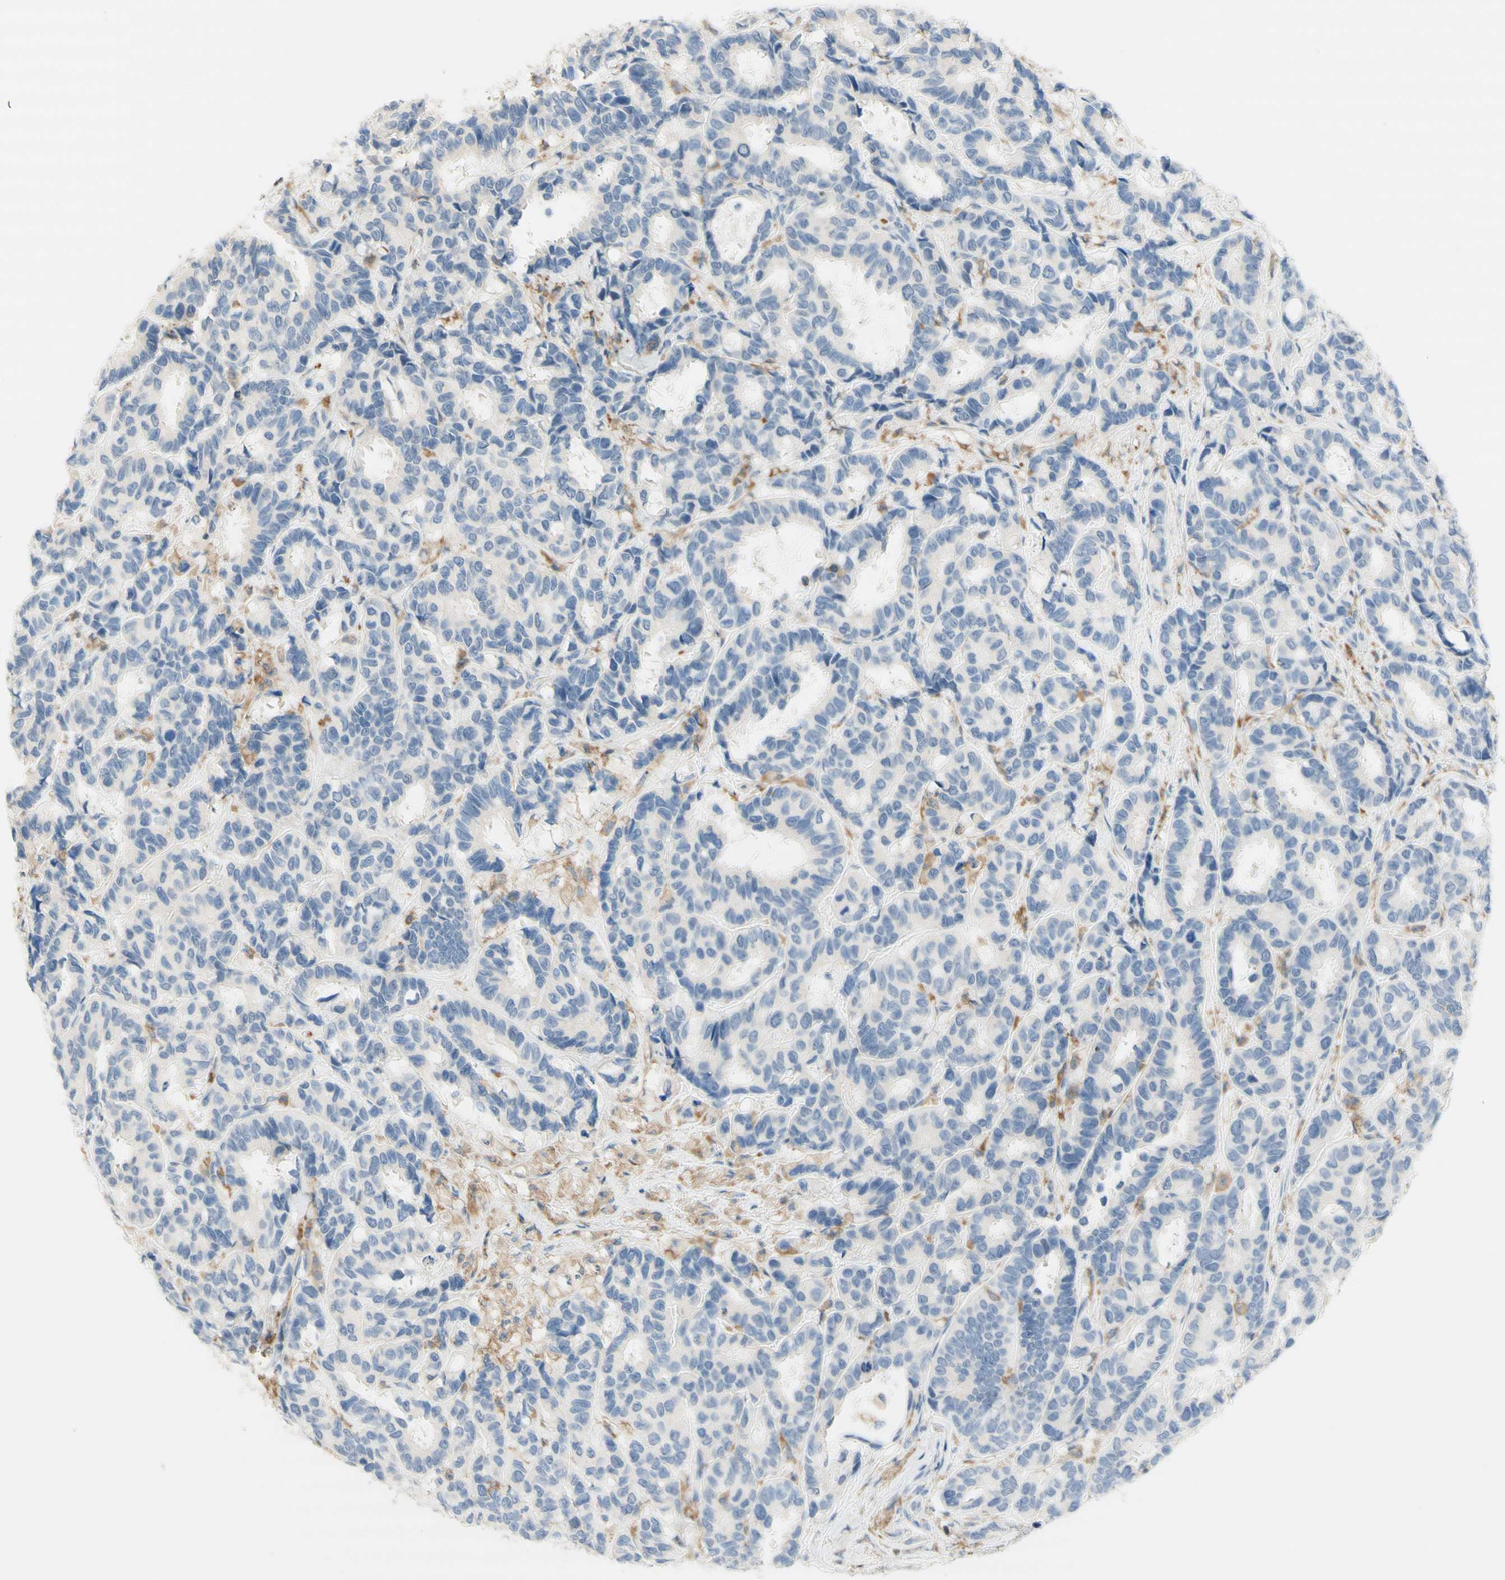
{"staining": {"intensity": "negative", "quantity": "none", "location": "none"}, "tissue": "breast cancer", "cell_type": "Tumor cells", "image_type": "cancer", "snomed": [{"axis": "morphology", "description": "Duct carcinoma"}, {"axis": "topography", "description": "Breast"}], "caption": "High power microscopy photomicrograph of an immunohistochemistry (IHC) image of breast cancer, revealing no significant expression in tumor cells. The staining was performed using DAB (3,3'-diaminobenzidine) to visualize the protein expression in brown, while the nuclei were stained in blue with hematoxylin (Magnification: 20x).", "gene": "SPINK6", "patient": {"sex": "female", "age": 87}}